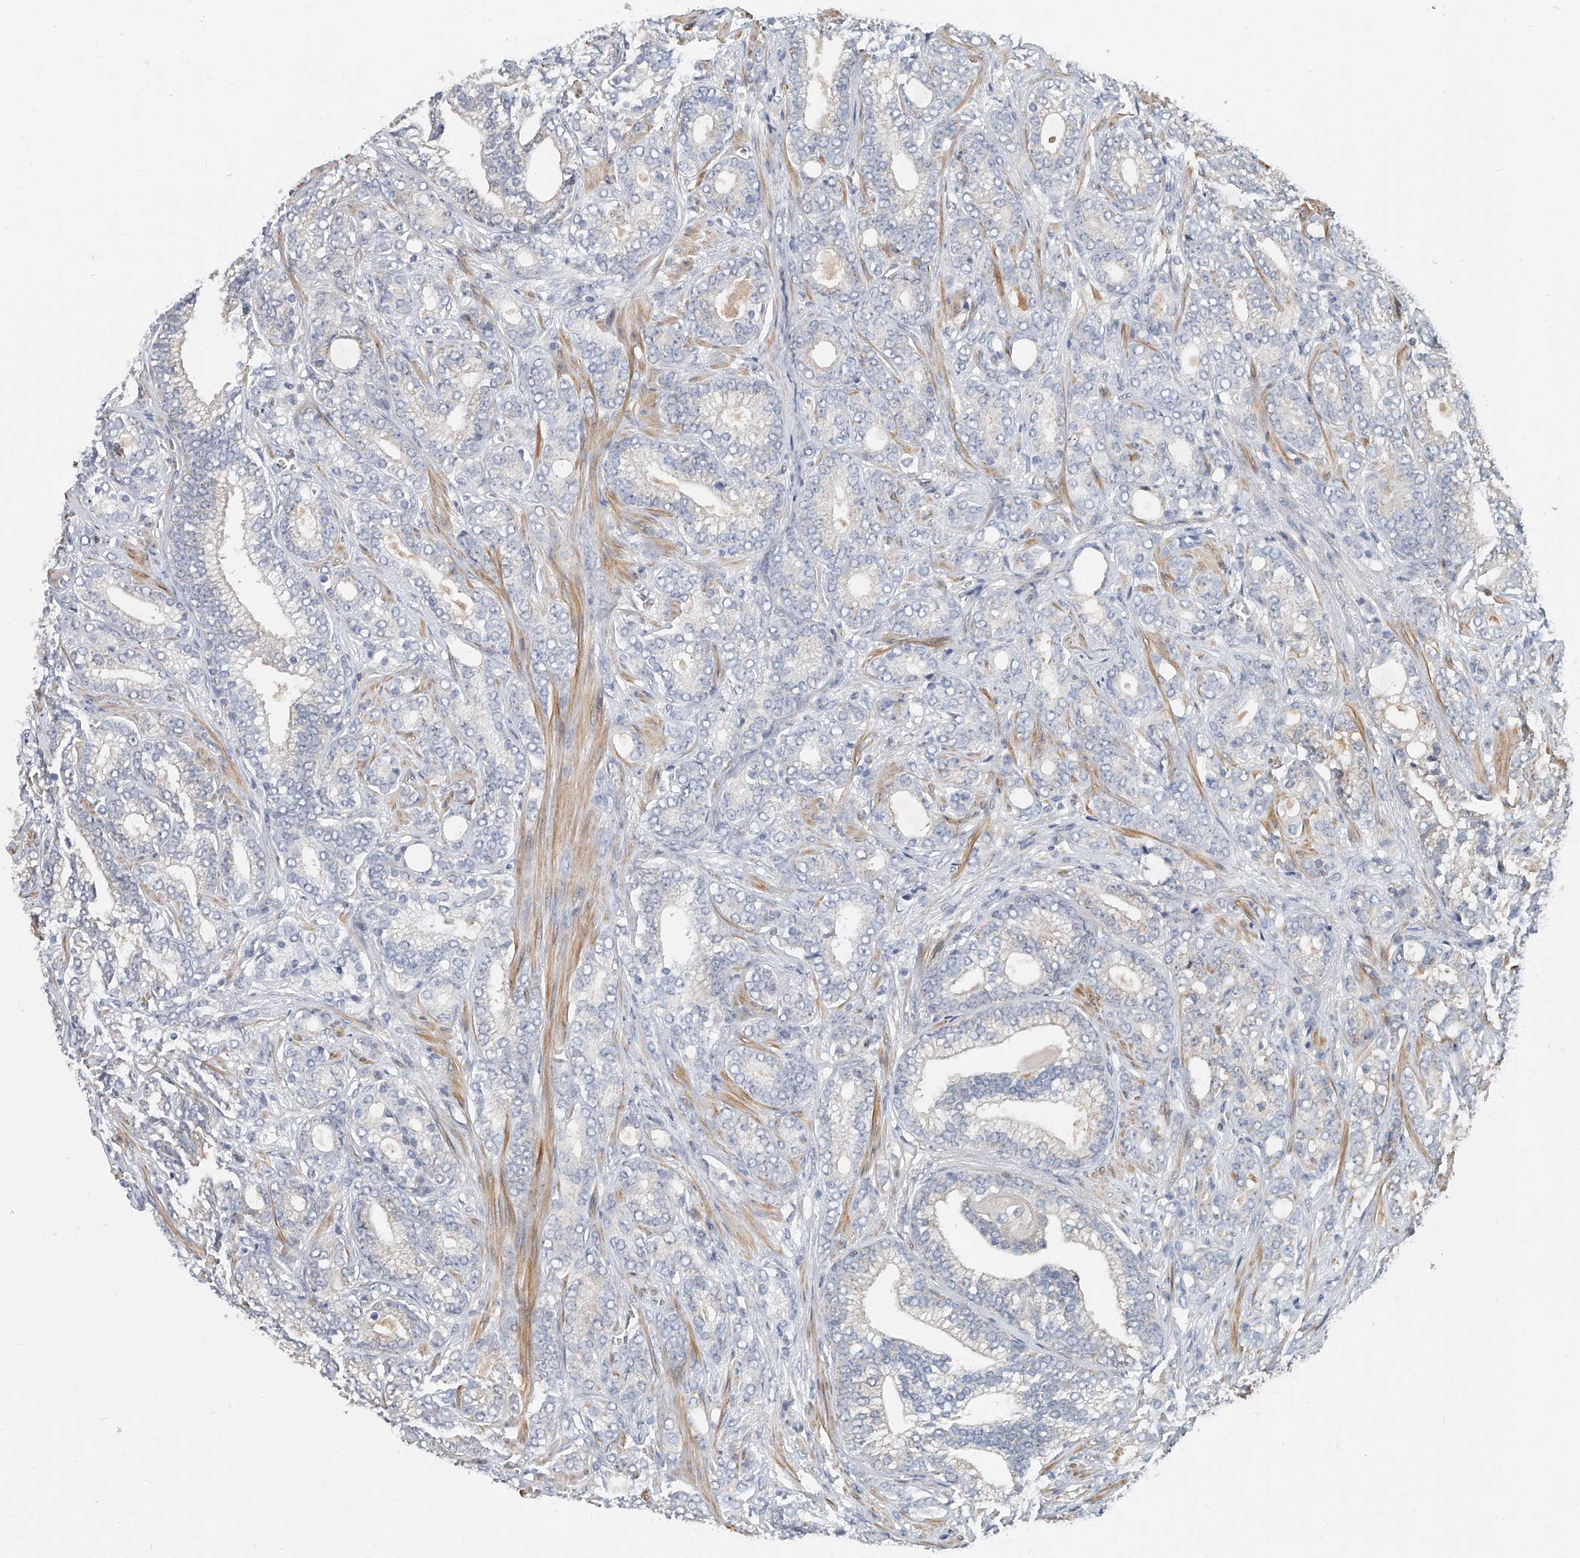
{"staining": {"intensity": "weak", "quantity": "<25%", "location": "cytoplasmic/membranous"}, "tissue": "prostate cancer", "cell_type": "Tumor cells", "image_type": "cancer", "snomed": [{"axis": "morphology", "description": "Adenocarcinoma, High grade"}, {"axis": "topography", "description": "Prostate and seminal vesicle, NOS"}], "caption": "This is an IHC image of human prostate high-grade adenocarcinoma. There is no positivity in tumor cells.", "gene": "CD200", "patient": {"sex": "male", "age": 67}}